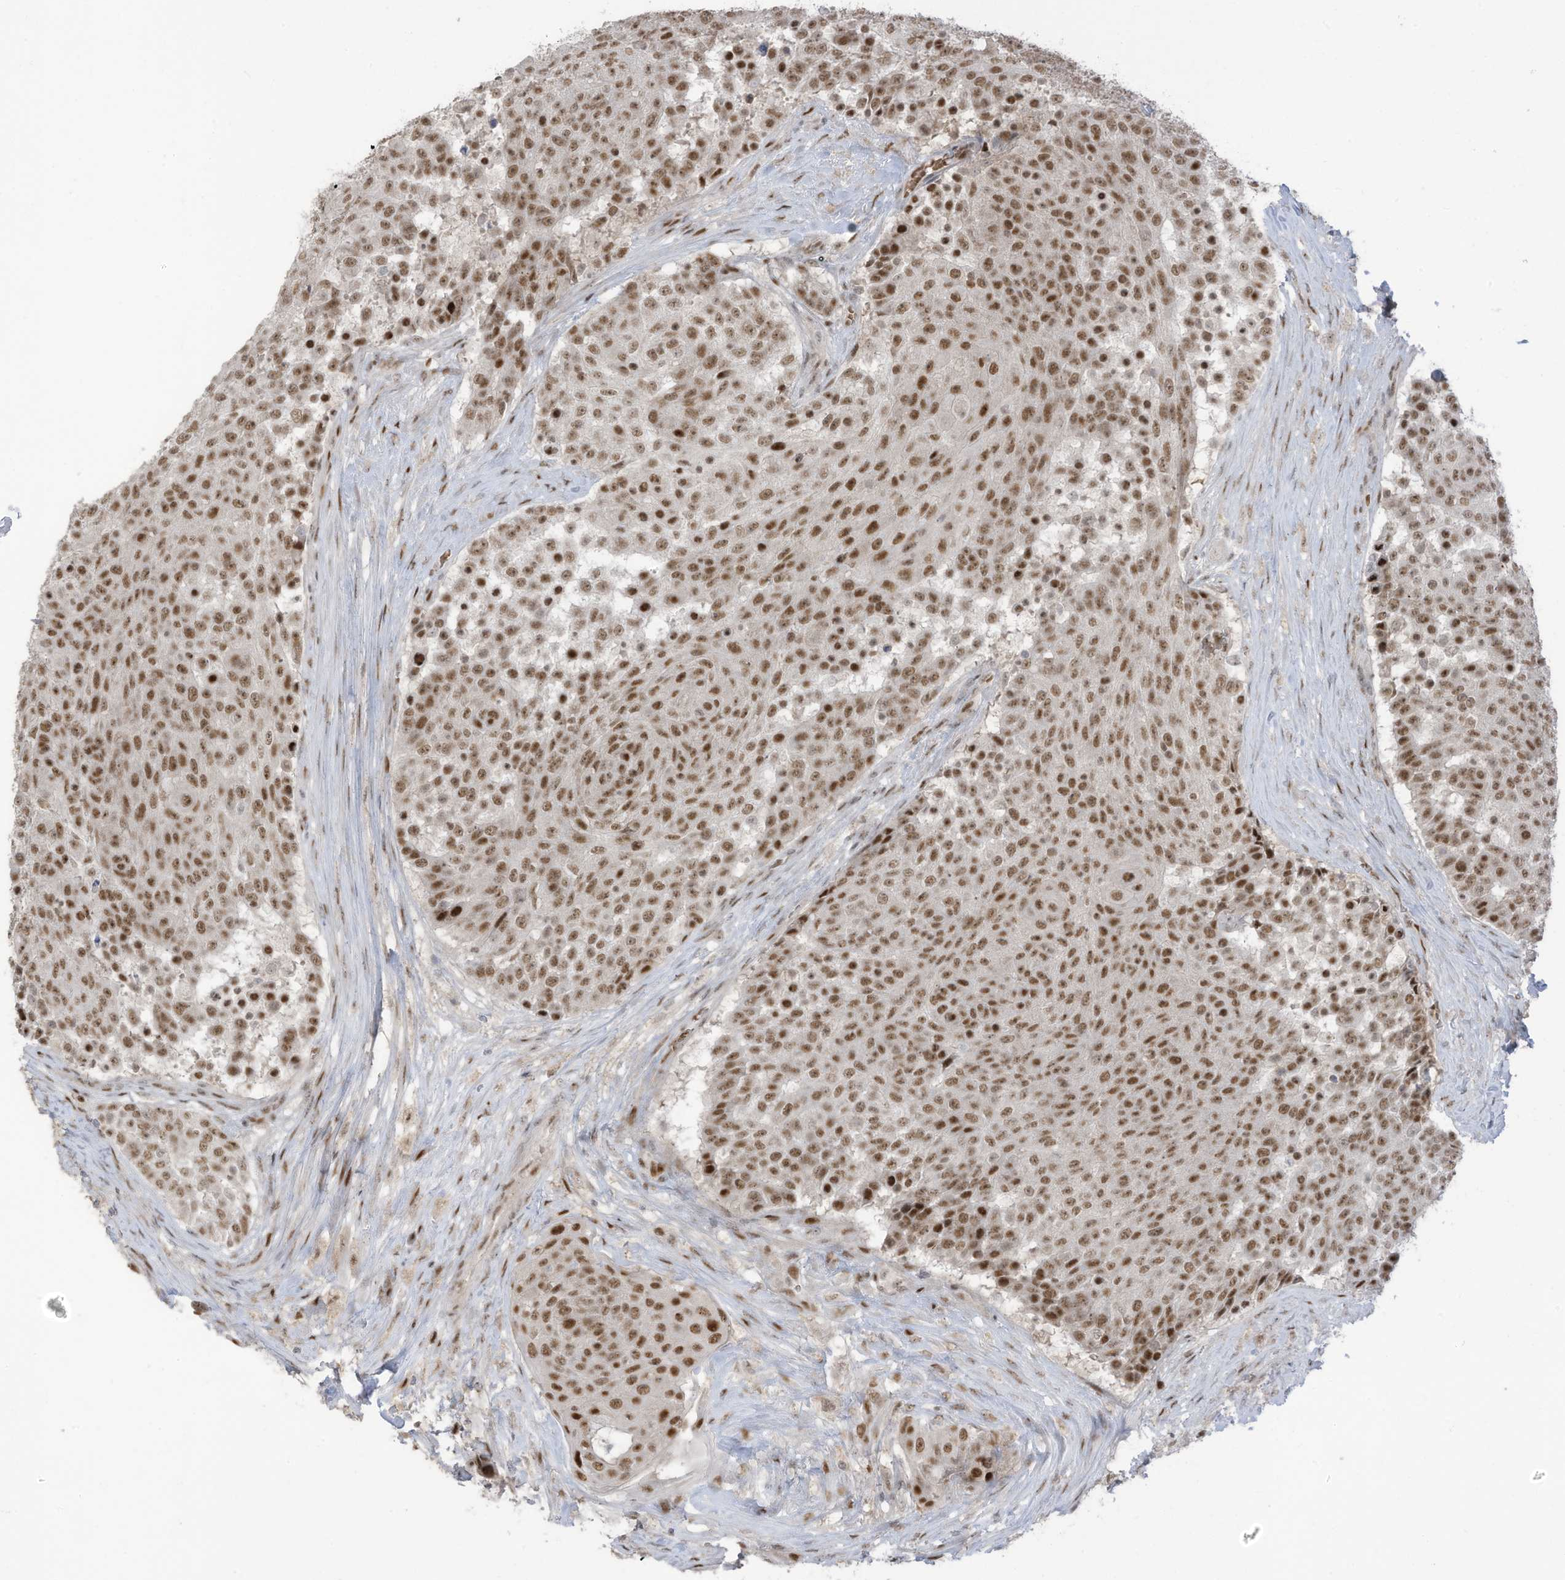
{"staining": {"intensity": "moderate", "quantity": ">75%", "location": "nuclear"}, "tissue": "urothelial cancer", "cell_type": "Tumor cells", "image_type": "cancer", "snomed": [{"axis": "morphology", "description": "Urothelial carcinoma, High grade"}, {"axis": "topography", "description": "Urinary bladder"}], "caption": "Human urothelial carcinoma (high-grade) stained for a protein (brown) displays moderate nuclear positive expression in approximately >75% of tumor cells.", "gene": "ZCWPW2", "patient": {"sex": "female", "age": 63}}